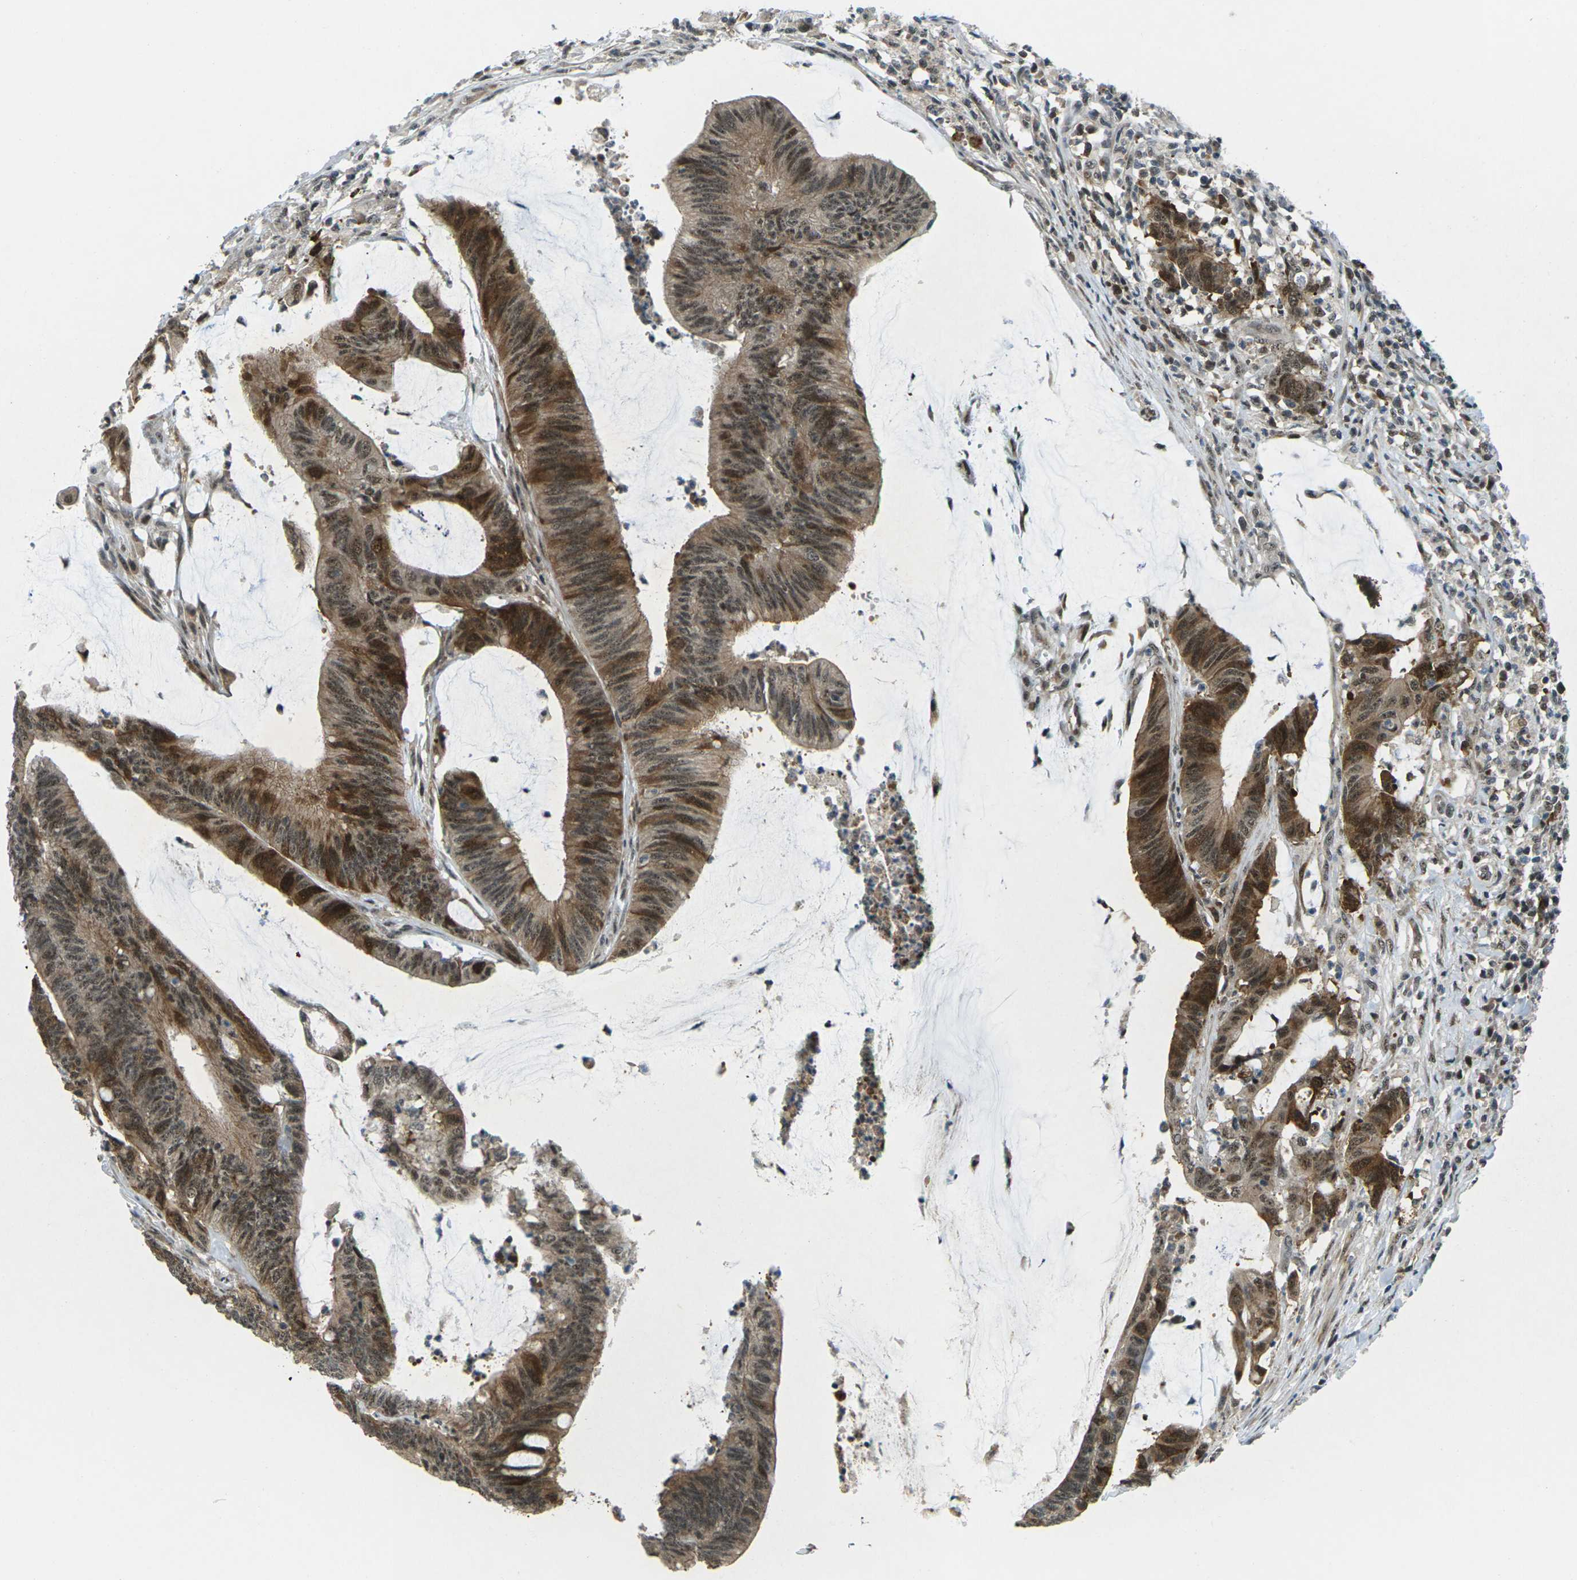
{"staining": {"intensity": "strong", "quantity": ">75%", "location": "cytoplasmic/membranous,nuclear"}, "tissue": "colorectal cancer", "cell_type": "Tumor cells", "image_type": "cancer", "snomed": [{"axis": "morphology", "description": "Adenocarcinoma, NOS"}, {"axis": "topography", "description": "Rectum"}], "caption": "Protein staining of colorectal cancer tissue demonstrates strong cytoplasmic/membranous and nuclear staining in approximately >75% of tumor cells.", "gene": "UBE2S", "patient": {"sex": "female", "age": 66}}